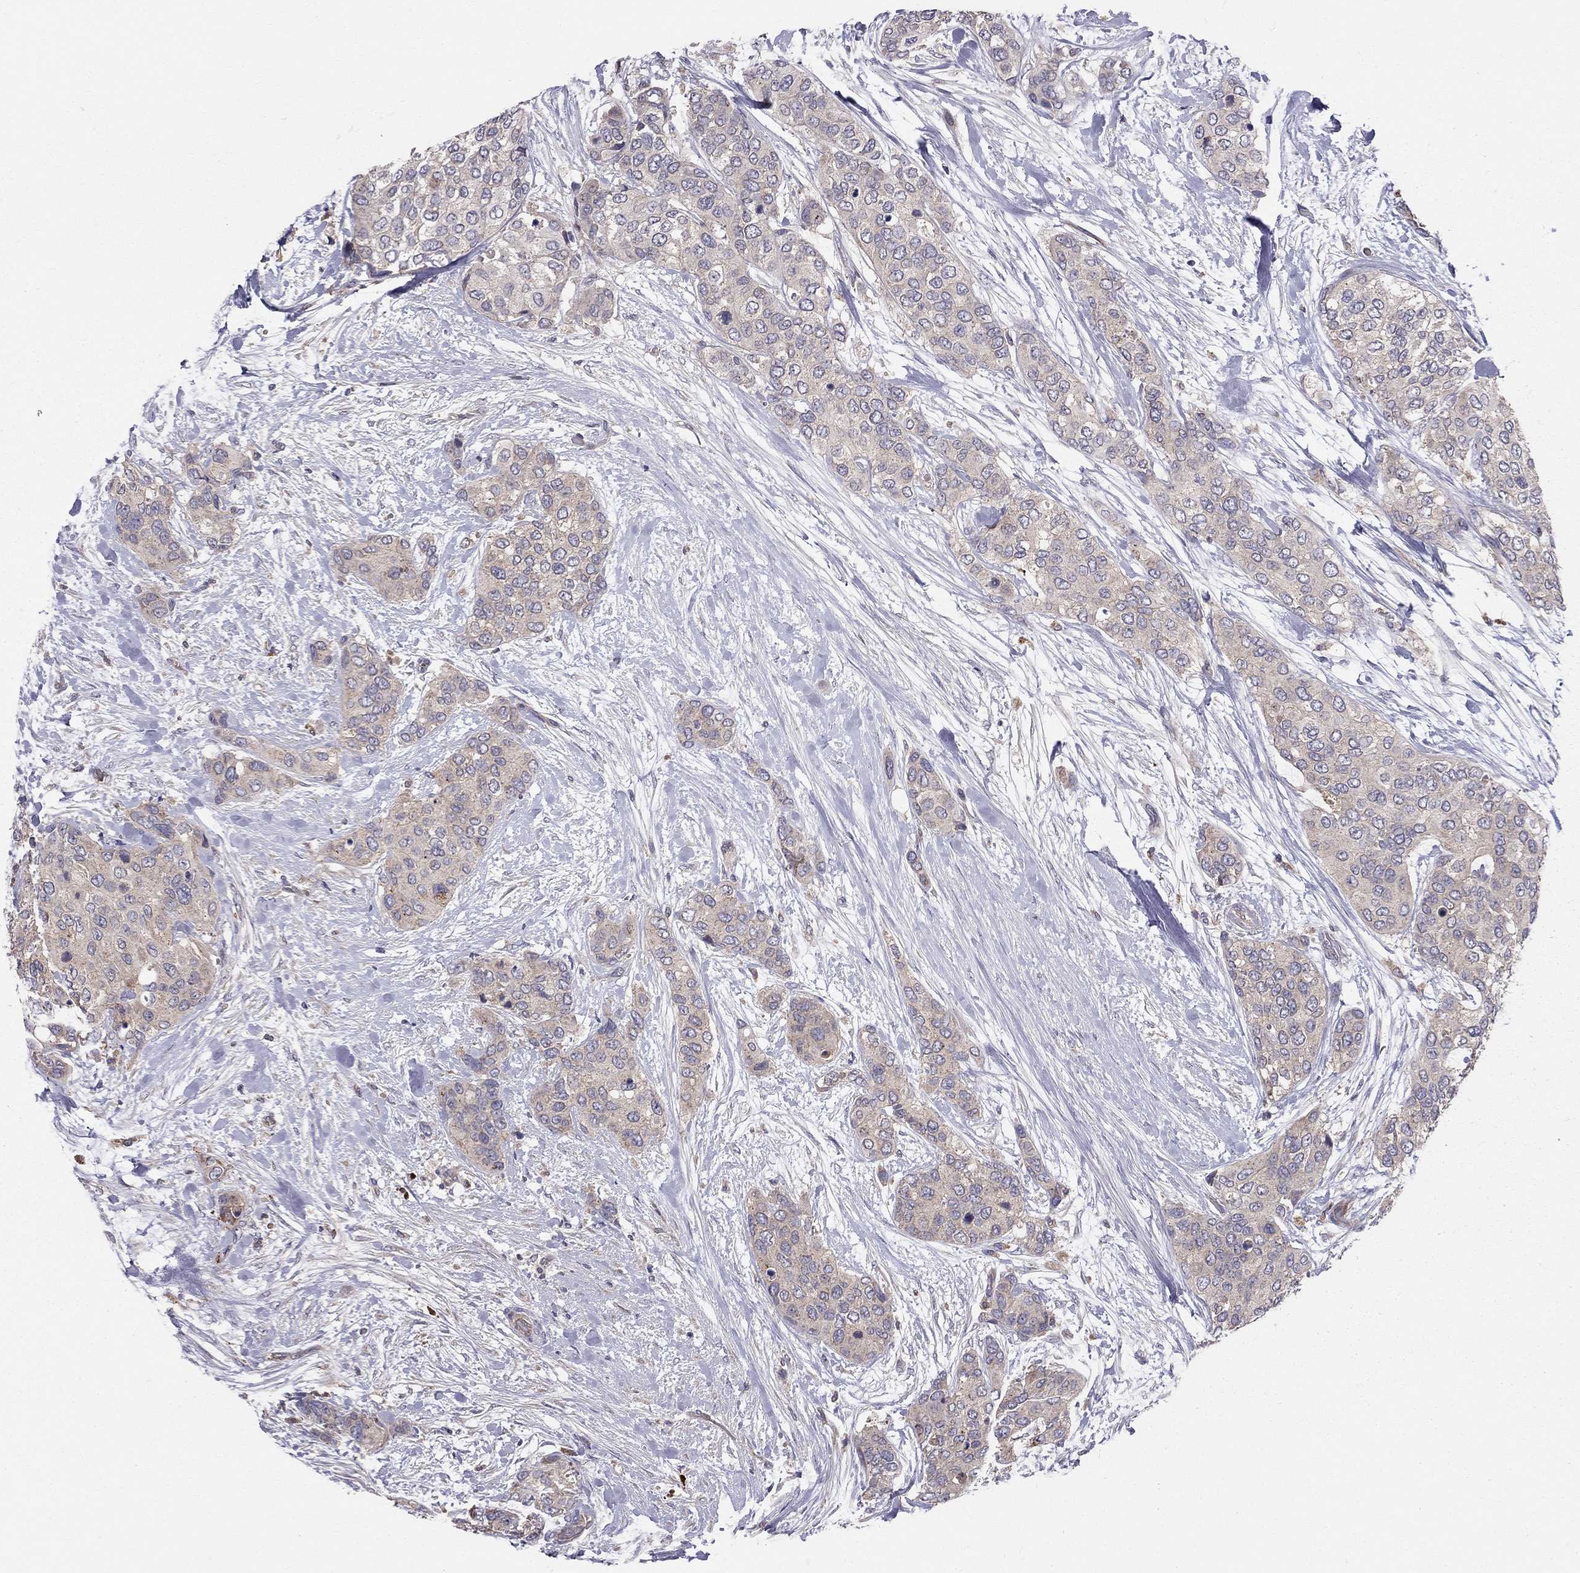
{"staining": {"intensity": "weak", "quantity": ">75%", "location": "cytoplasmic/membranous"}, "tissue": "urothelial cancer", "cell_type": "Tumor cells", "image_type": "cancer", "snomed": [{"axis": "morphology", "description": "Urothelial carcinoma, High grade"}, {"axis": "topography", "description": "Urinary bladder"}], "caption": "IHC micrograph of neoplastic tissue: human high-grade urothelial carcinoma stained using immunohistochemistry (IHC) shows low levels of weak protein expression localized specifically in the cytoplasmic/membranous of tumor cells, appearing as a cytoplasmic/membranous brown color.", "gene": "PIK3CG", "patient": {"sex": "male", "age": 77}}